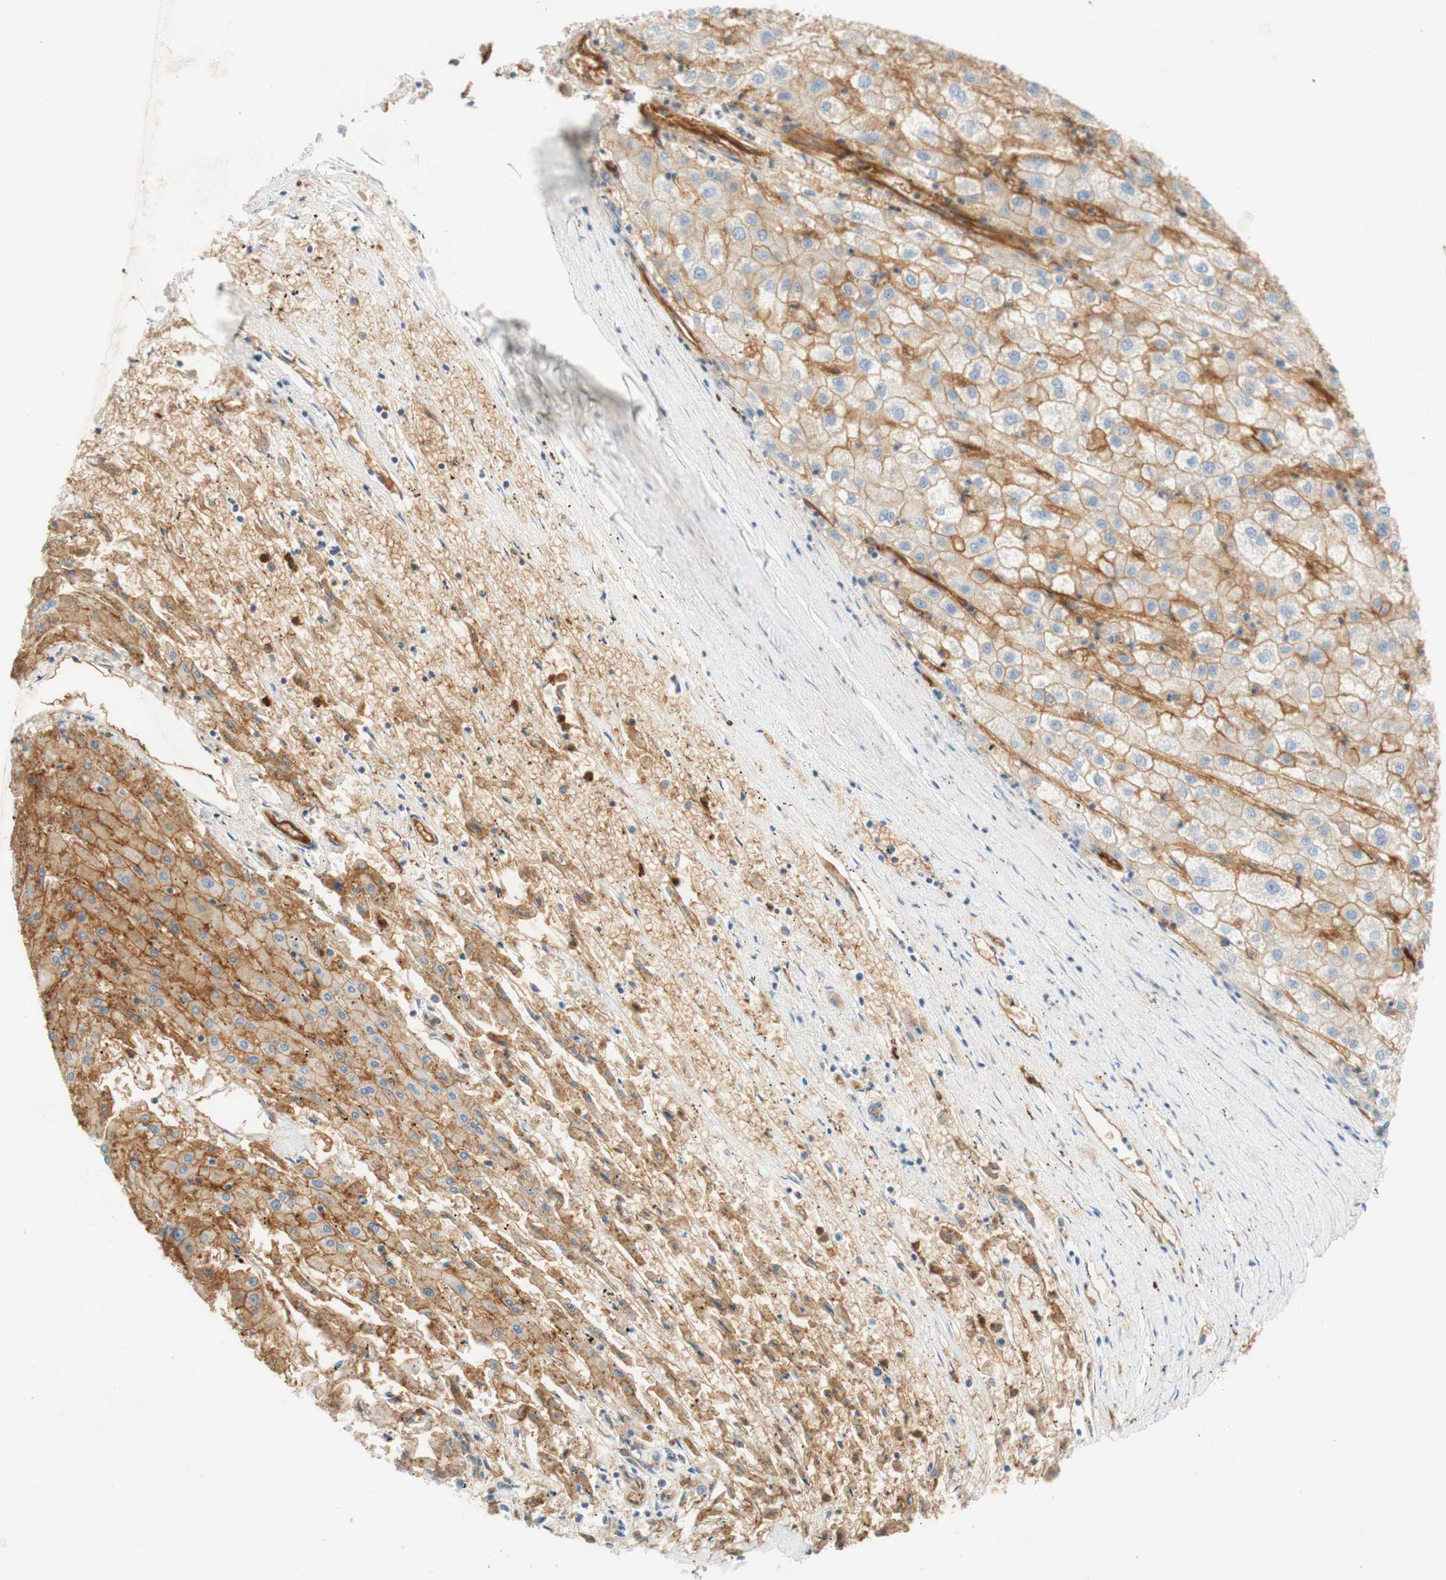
{"staining": {"intensity": "weak", "quantity": ">75%", "location": "cytoplasmic/membranous"}, "tissue": "liver cancer", "cell_type": "Tumor cells", "image_type": "cancer", "snomed": [{"axis": "morphology", "description": "Carcinoma, Hepatocellular, NOS"}, {"axis": "topography", "description": "Liver"}], "caption": "An image showing weak cytoplasmic/membranous expression in about >75% of tumor cells in liver hepatocellular carcinoma, as visualized by brown immunohistochemical staining.", "gene": "STOM", "patient": {"sex": "male", "age": 72}}